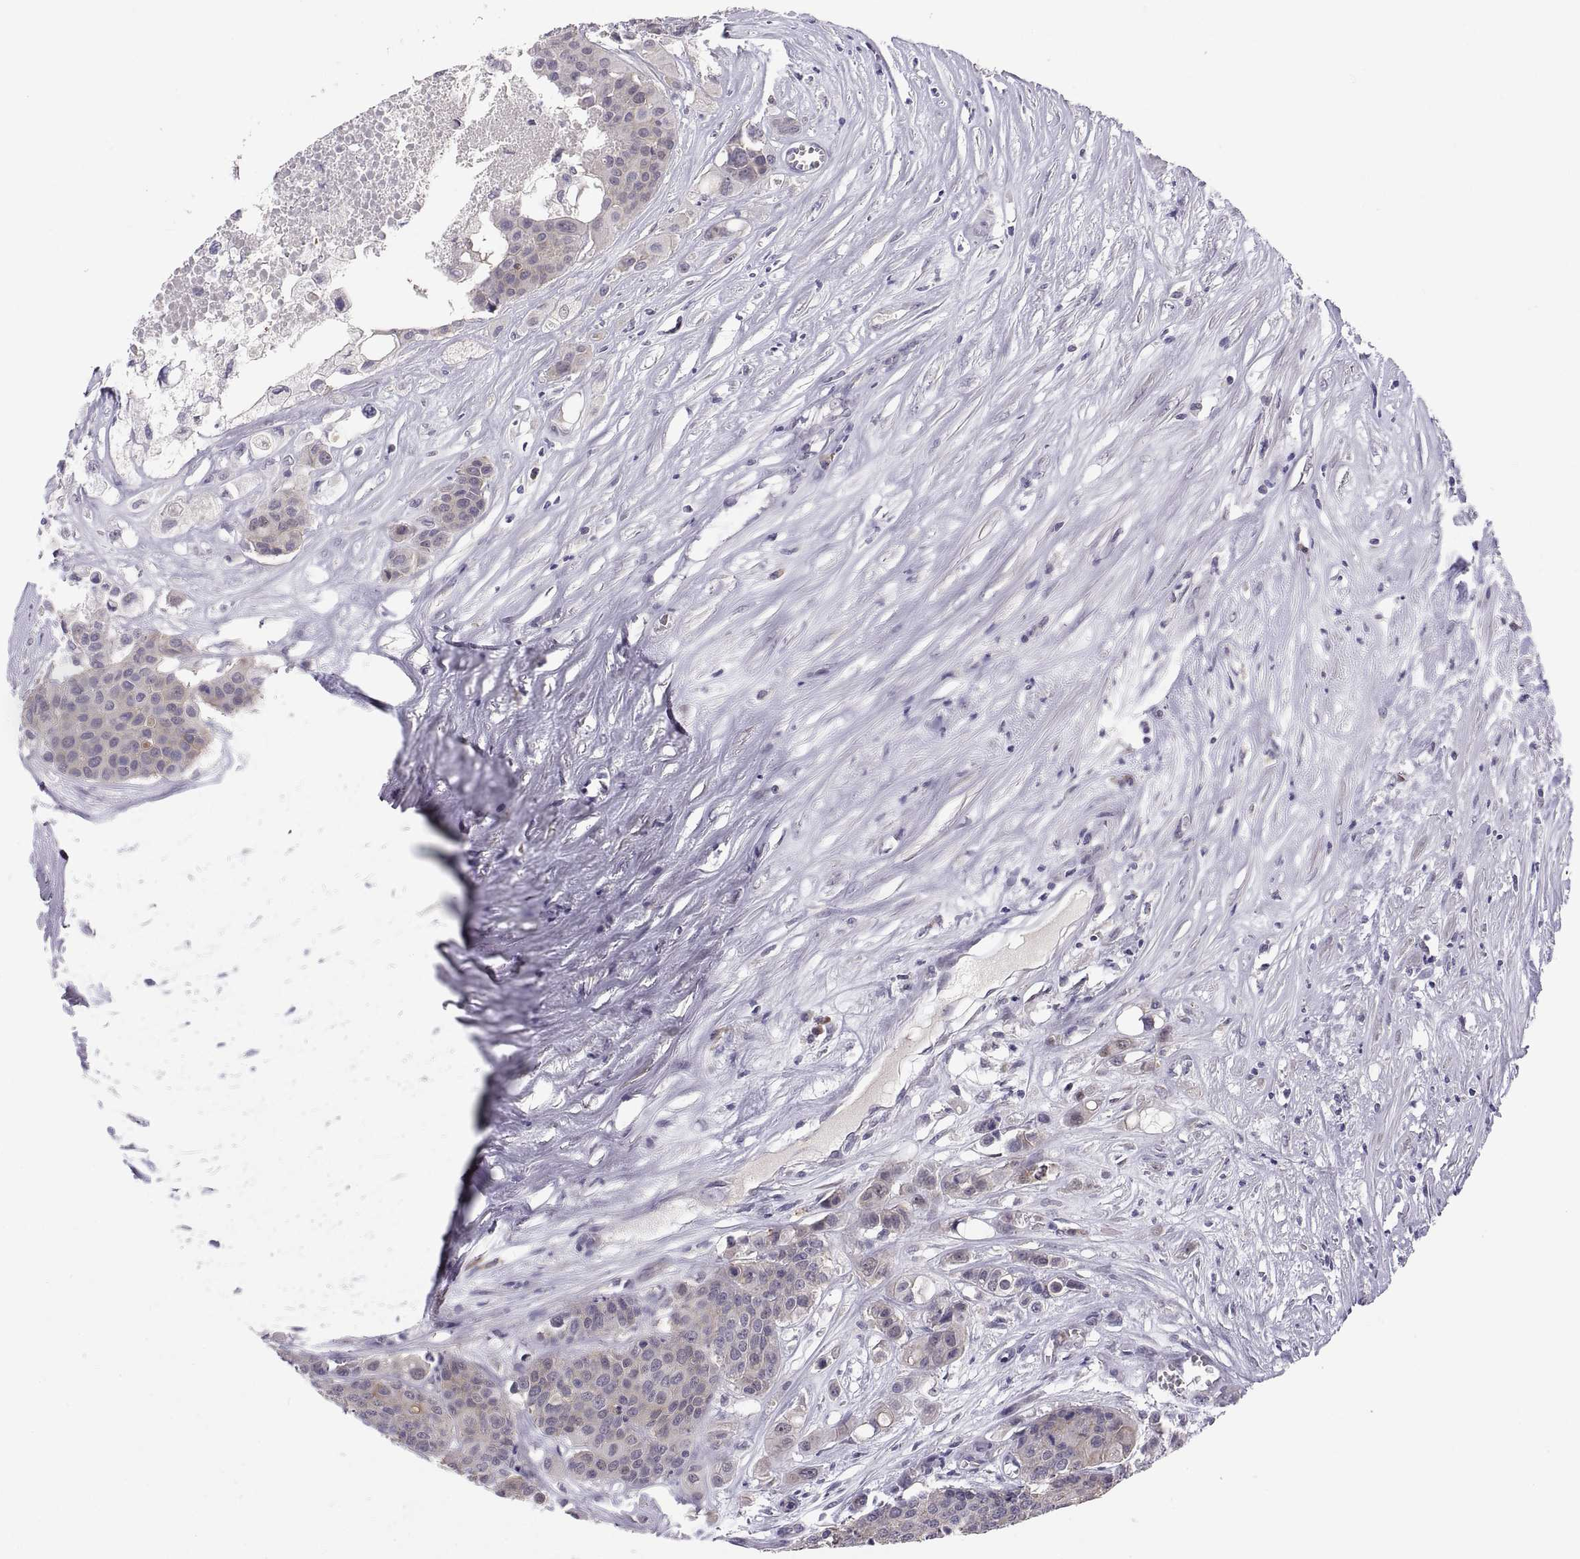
{"staining": {"intensity": "weak", "quantity": ">75%", "location": "cytoplasmic/membranous"}, "tissue": "carcinoid", "cell_type": "Tumor cells", "image_type": "cancer", "snomed": [{"axis": "morphology", "description": "Carcinoid, malignant, NOS"}, {"axis": "topography", "description": "Colon"}], "caption": "DAB (3,3'-diaminobenzidine) immunohistochemical staining of carcinoid exhibits weak cytoplasmic/membranous protein staining in approximately >75% of tumor cells.", "gene": "PKP1", "patient": {"sex": "male", "age": 81}}